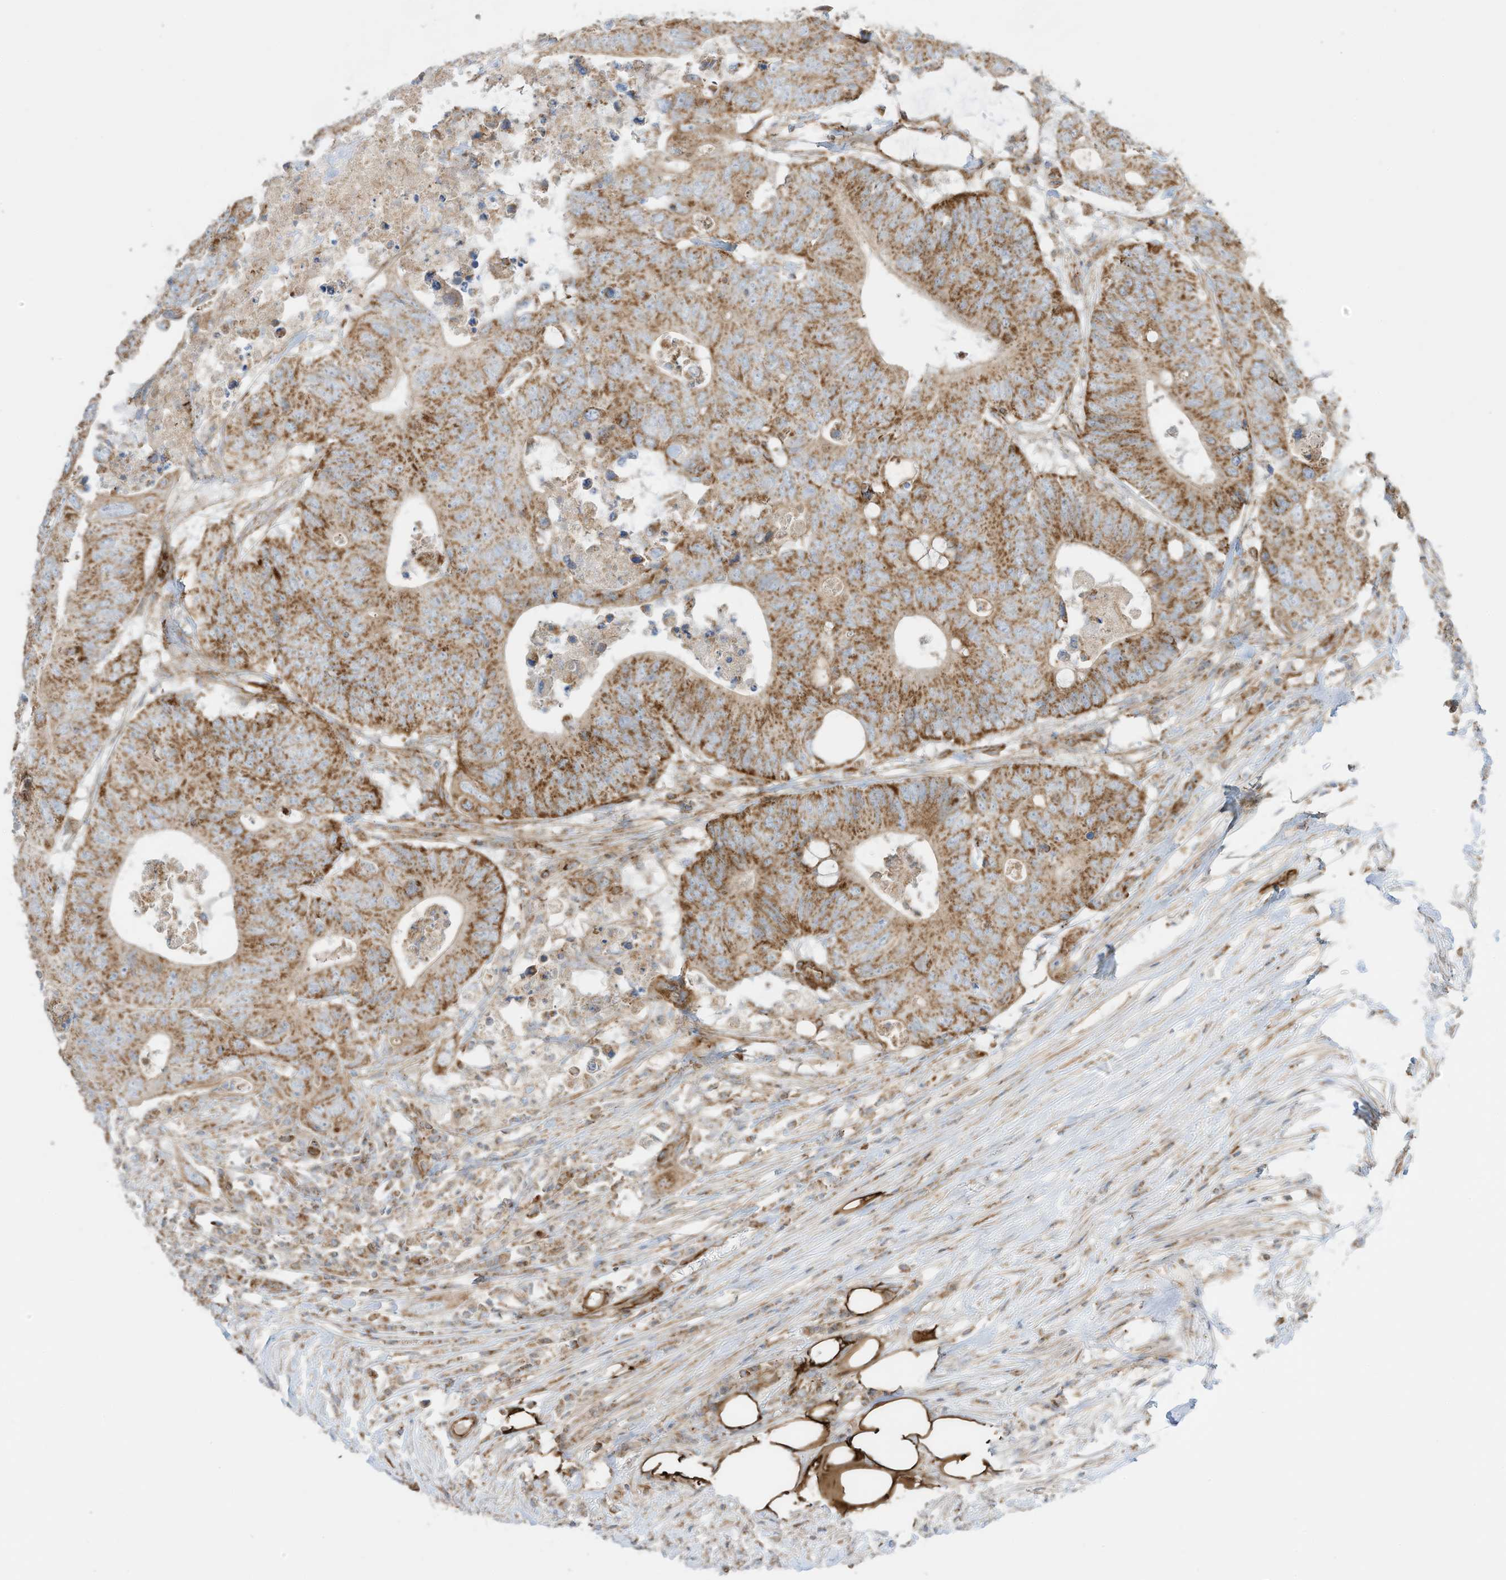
{"staining": {"intensity": "moderate", "quantity": ">75%", "location": "cytoplasmic/membranous"}, "tissue": "colorectal cancer", "cell_type": "Tumor cells", "image_type": "cancer", "snomed": [{"axis": "morphology", "description": "Adenocarcinoma, NOS"}, {"axis": "topography", "description": "Colon"}], "caption": "Moderate cytoplasmic/membranous staining for a protein is present in about >75% of tumor cells of colorectal adenocarcinoma using immunohistochemistry.", "gene": "ABCB7", "patient": {"sex": "male", "age": 71}}